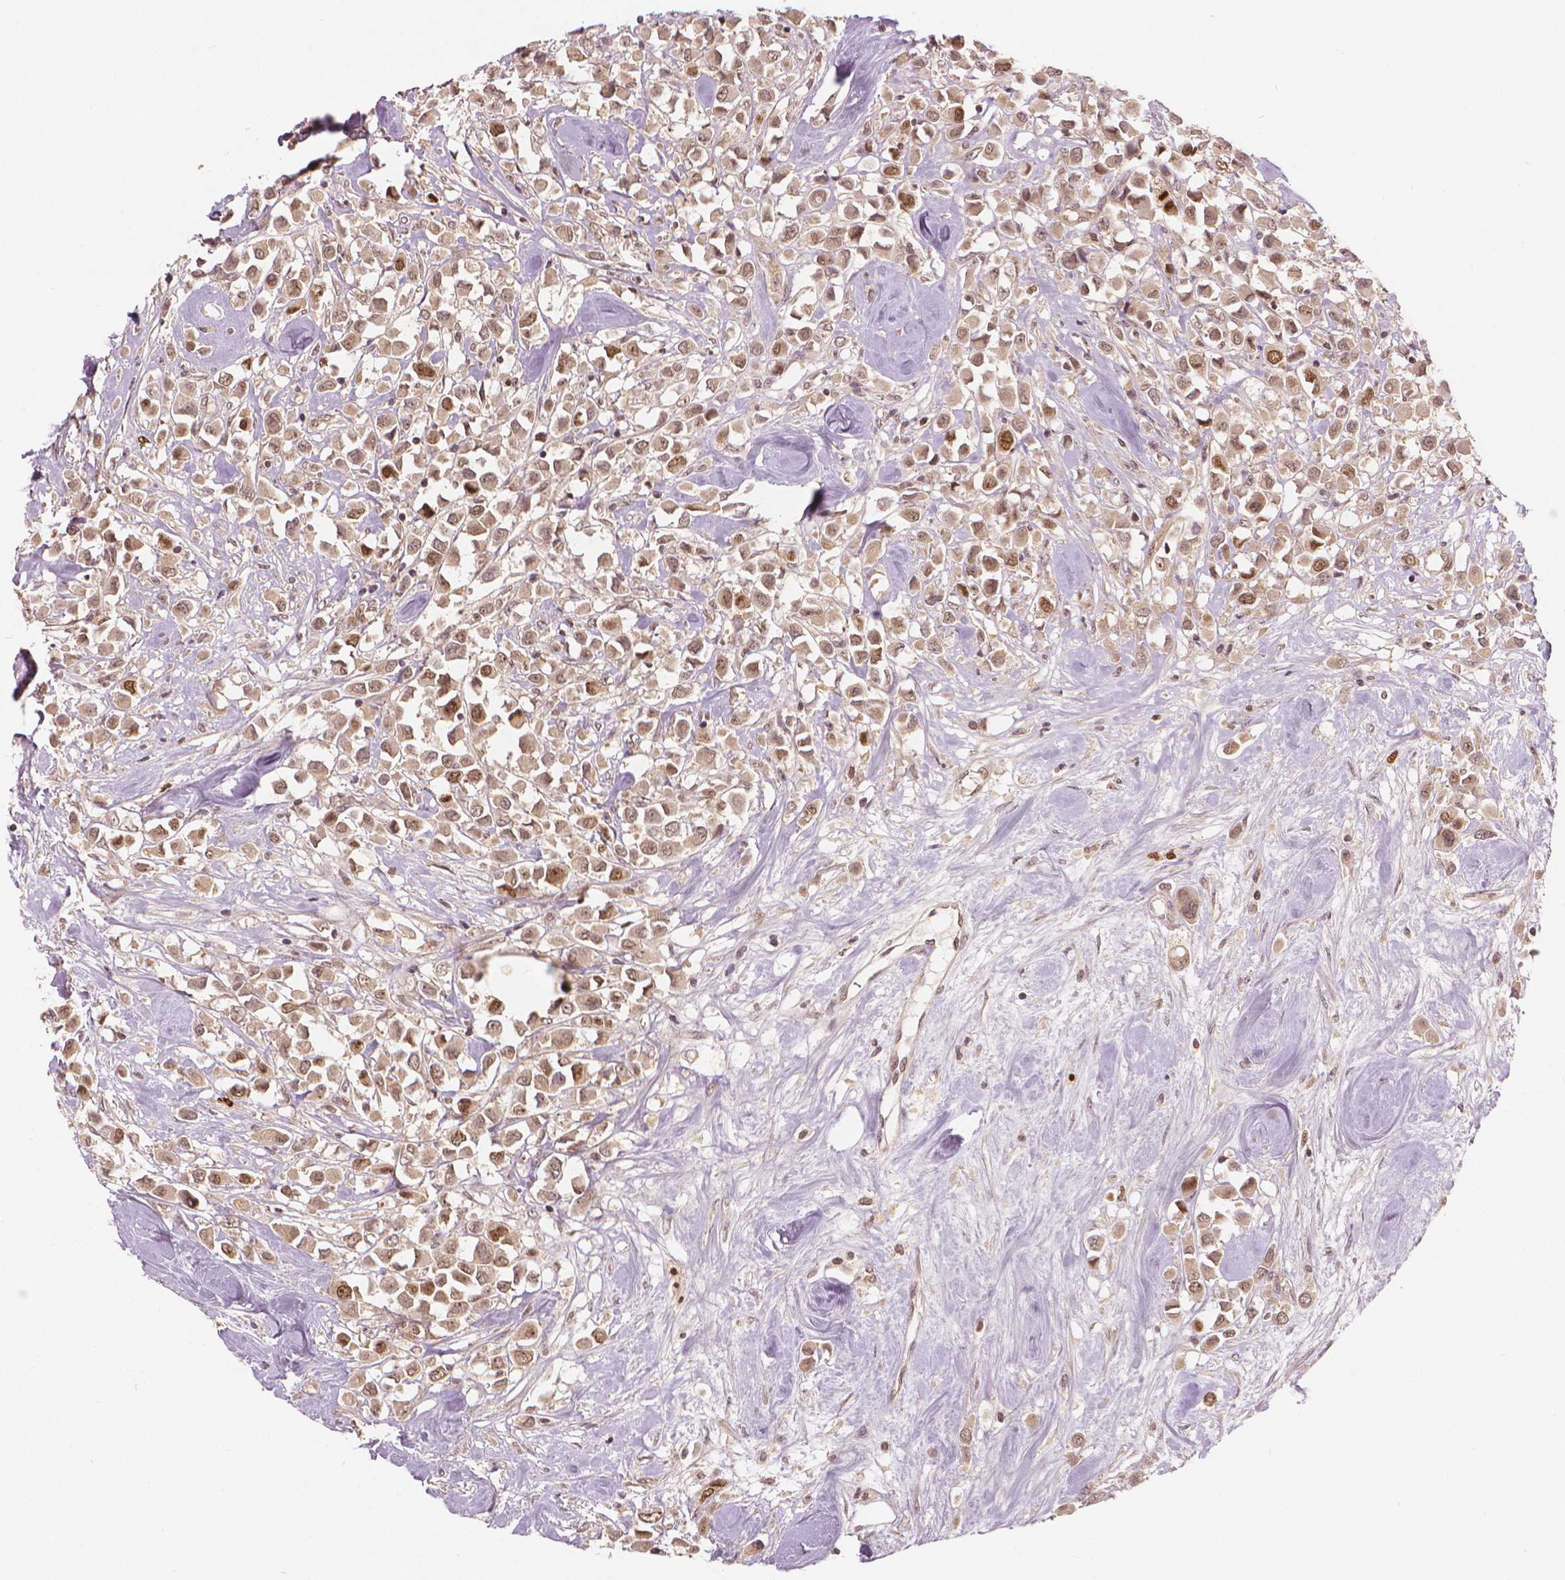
{"staining": {"intensity": "moderate", "quantity": ">75%", "location": "nuclear"}, "tissue": "breast cancer", "cell_type": "Tumor cells", "image_type": "cancer", "snomed": [{"axis": "morphology", "description": "Duct carcinoma"}, {"axis": "topography", "description": "Breast"}], "caption": "The histopathology image displays a brown stain indicating the presence of a protein in the nuclear of tumor cells in breast cancer. The staining is performed using DAB brown chromogen to label protein expression. The nuclei are counter-stained blue using hematoxylin.", "gene": "NSD2", "patient": {"sex": "female", "age": 61}}